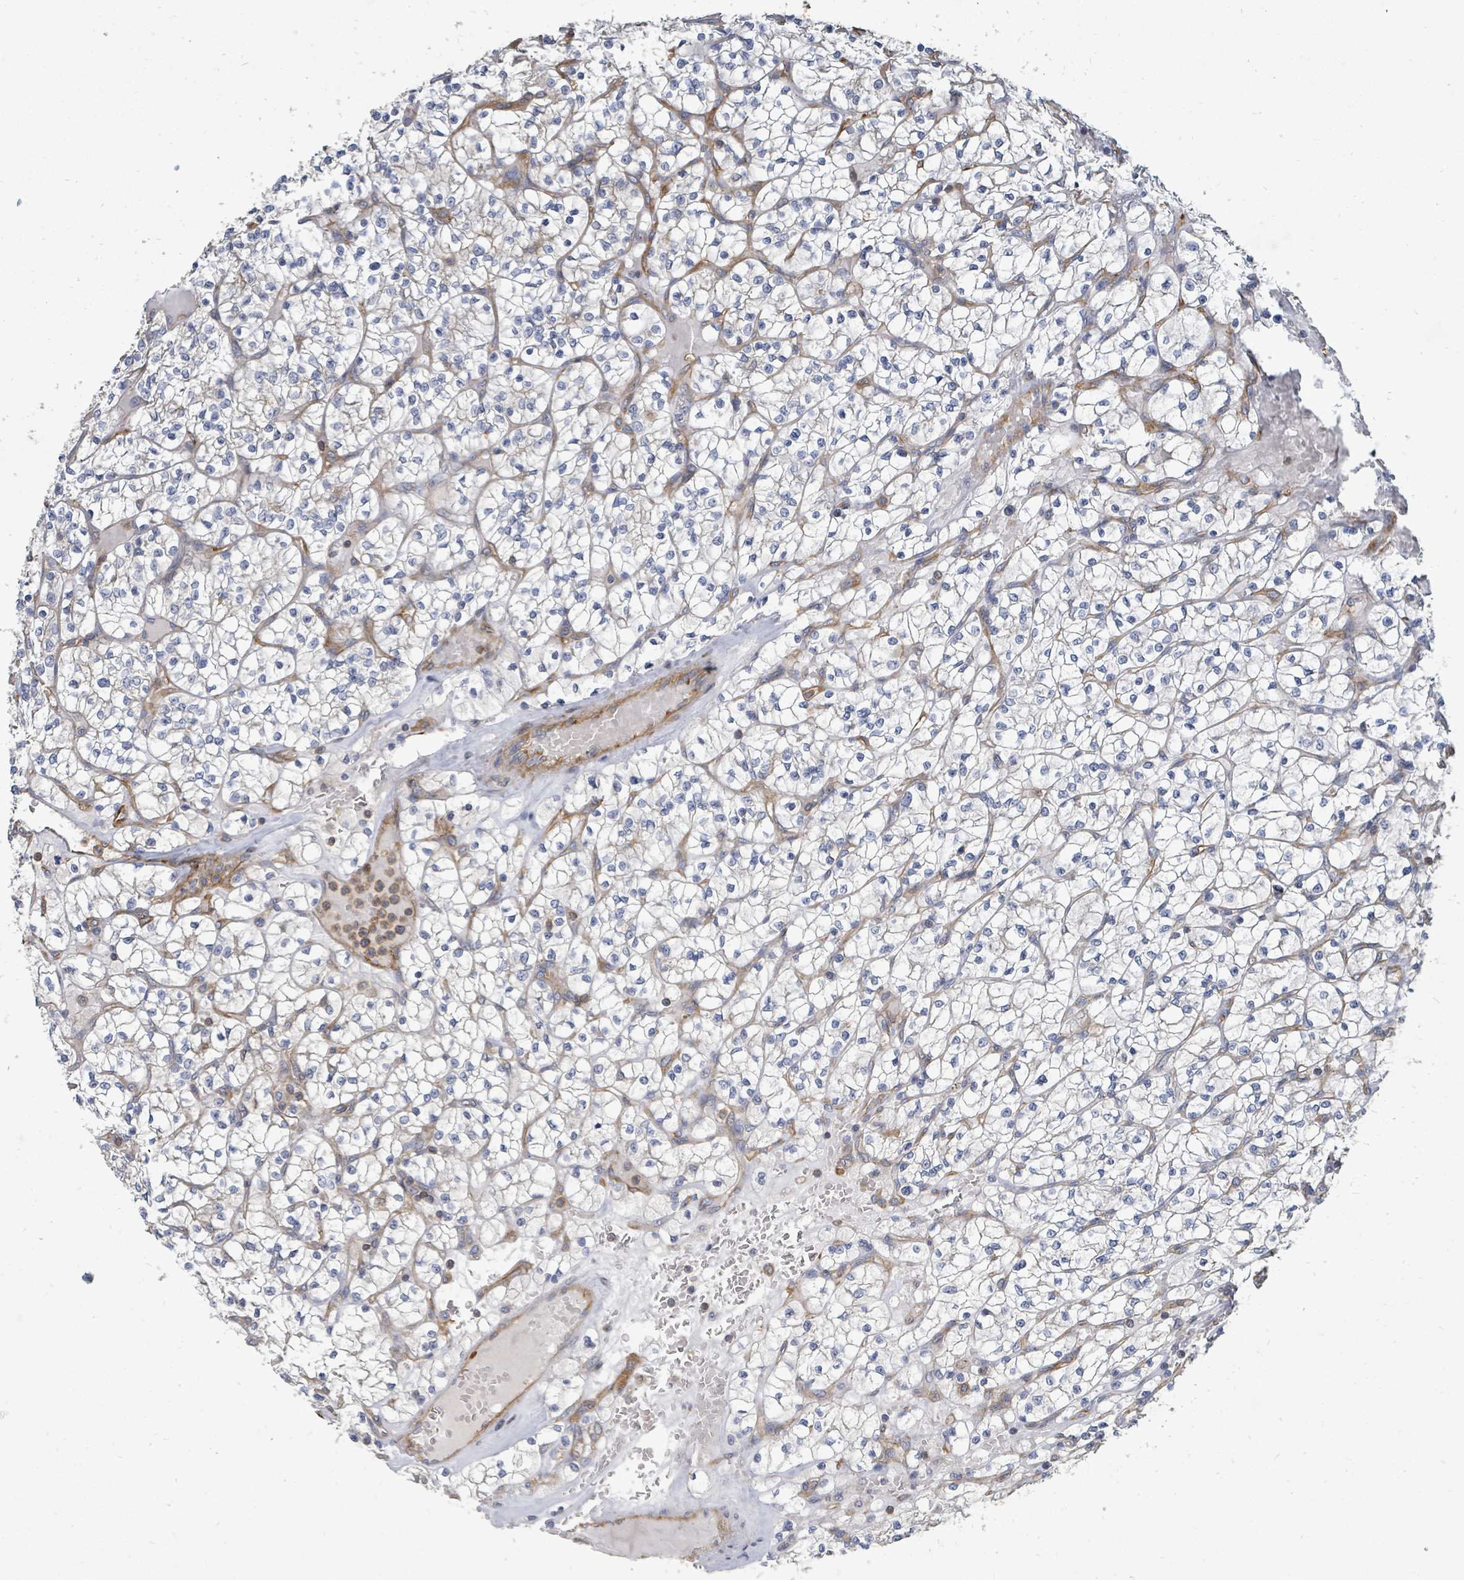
{"staining": {"intensity": "negative", "quantity": "none", "location": "none"}, "tissue": "renal cancer", "cell_type": "Tumor cells", "image_type": "cancer", "snomed": [{"axis": "morphology", "description": "Adenocarcinoma, NOS"}, {"axis": "topography", "description": "Kidney"}], "caption": "Photomicrograph shows no significant protein staining in tumor cells of adenocarcinoma (renal).", "gene": "BOLA2B", "patient": {"sex": "female", "age": 64}}